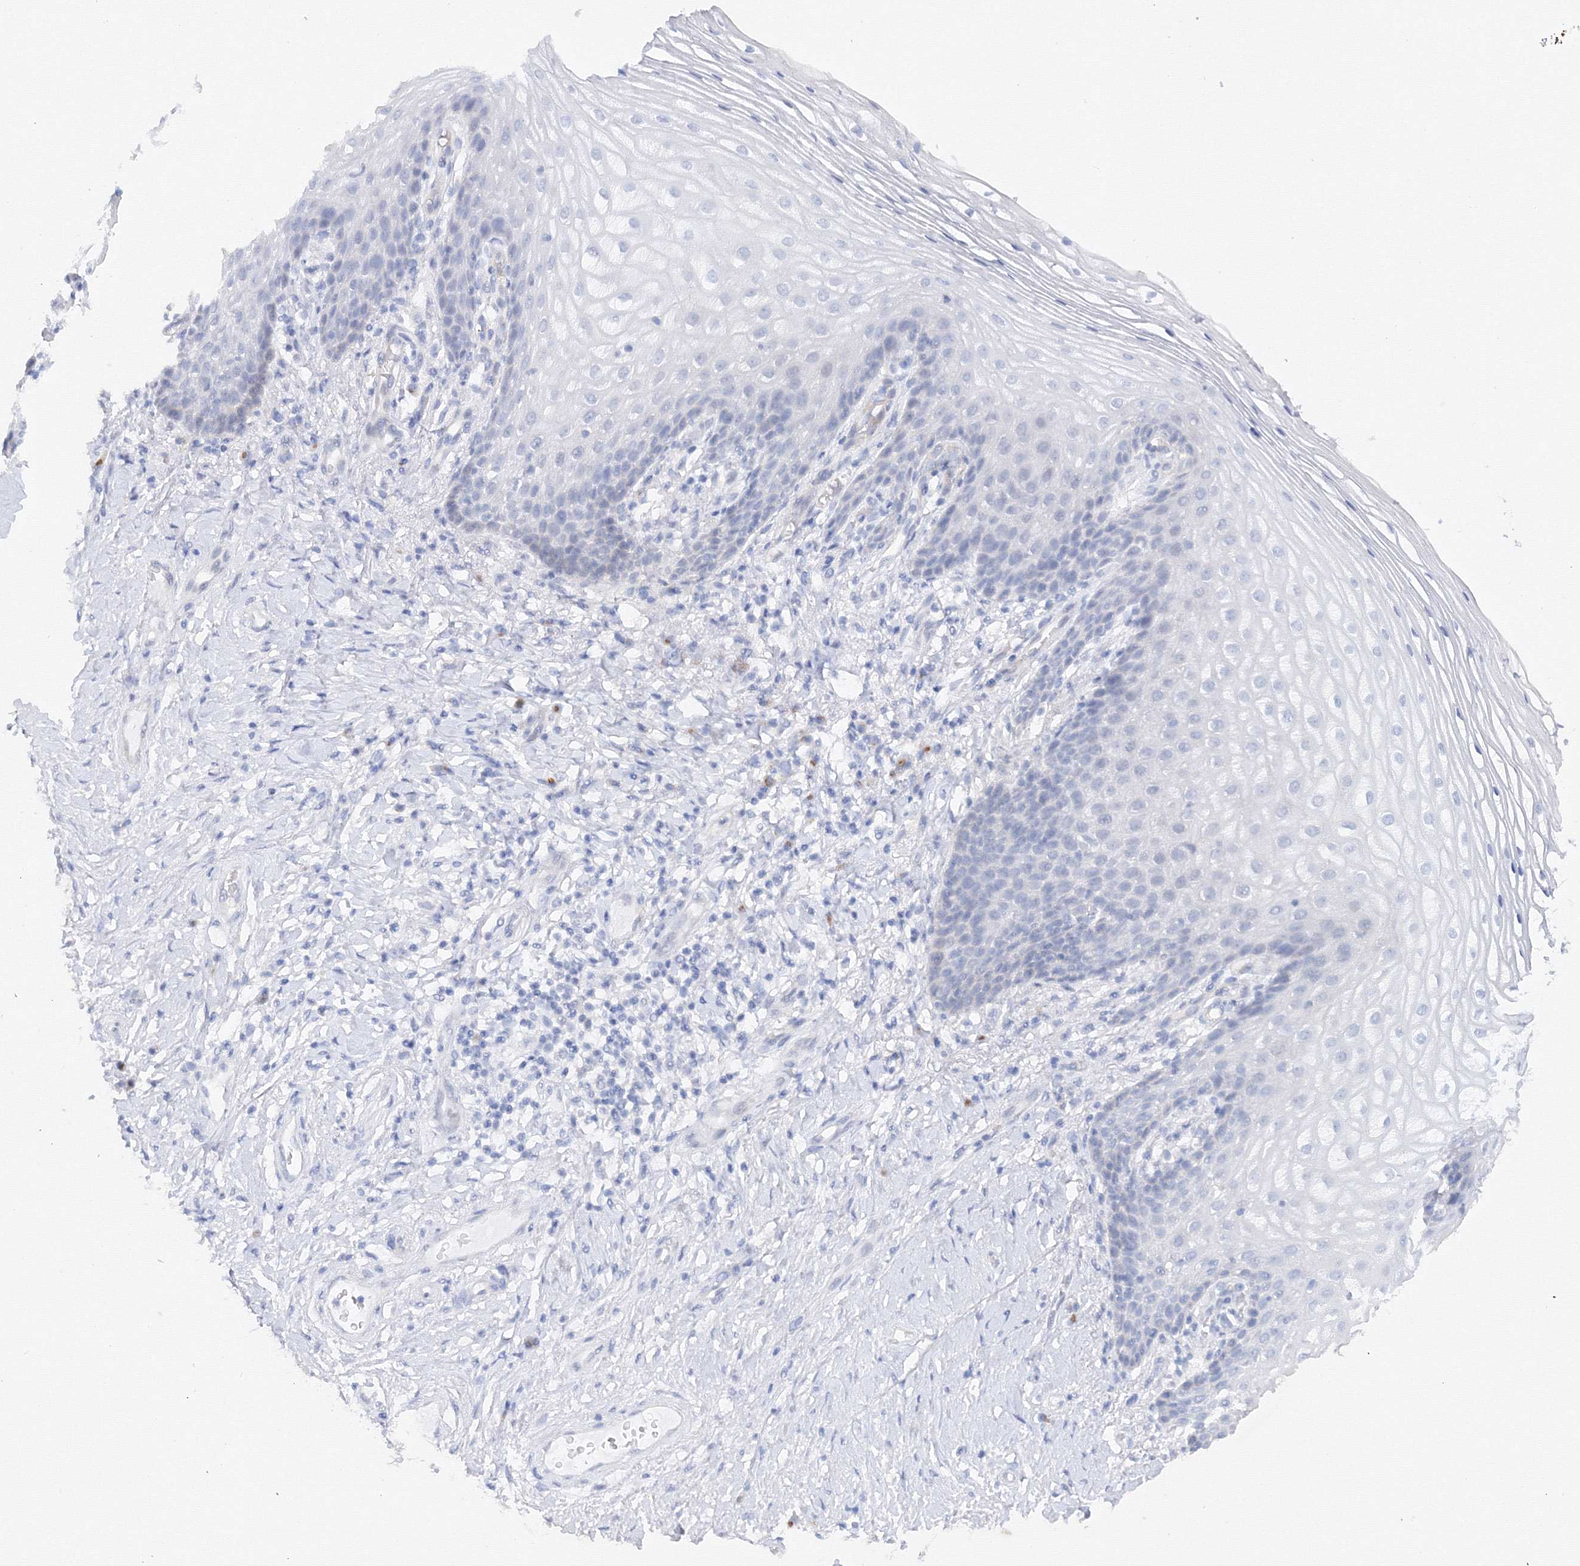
{"staining": {"intensity": "negative", "quantity": "none", "location": "none"}, "tissue": "vagina", "cell_type": "Squamous epithelial cells", "image_type": "normal", "snomed": [{"axis": "morphology", "description": "Normal tissue, NOS"}, {"axis": "topography", "description": "Vagina"}], "caption": "IHC histopathology image of benign vagina: human vagina stained with DAB exhibits no significant protein staining in squamous epithelial cells. (Immunohistochemistry (ihc), brightfield microscopy, high magnification).", "gene": "TAMM41", "patient": {"sex": "female", "age": 60}}